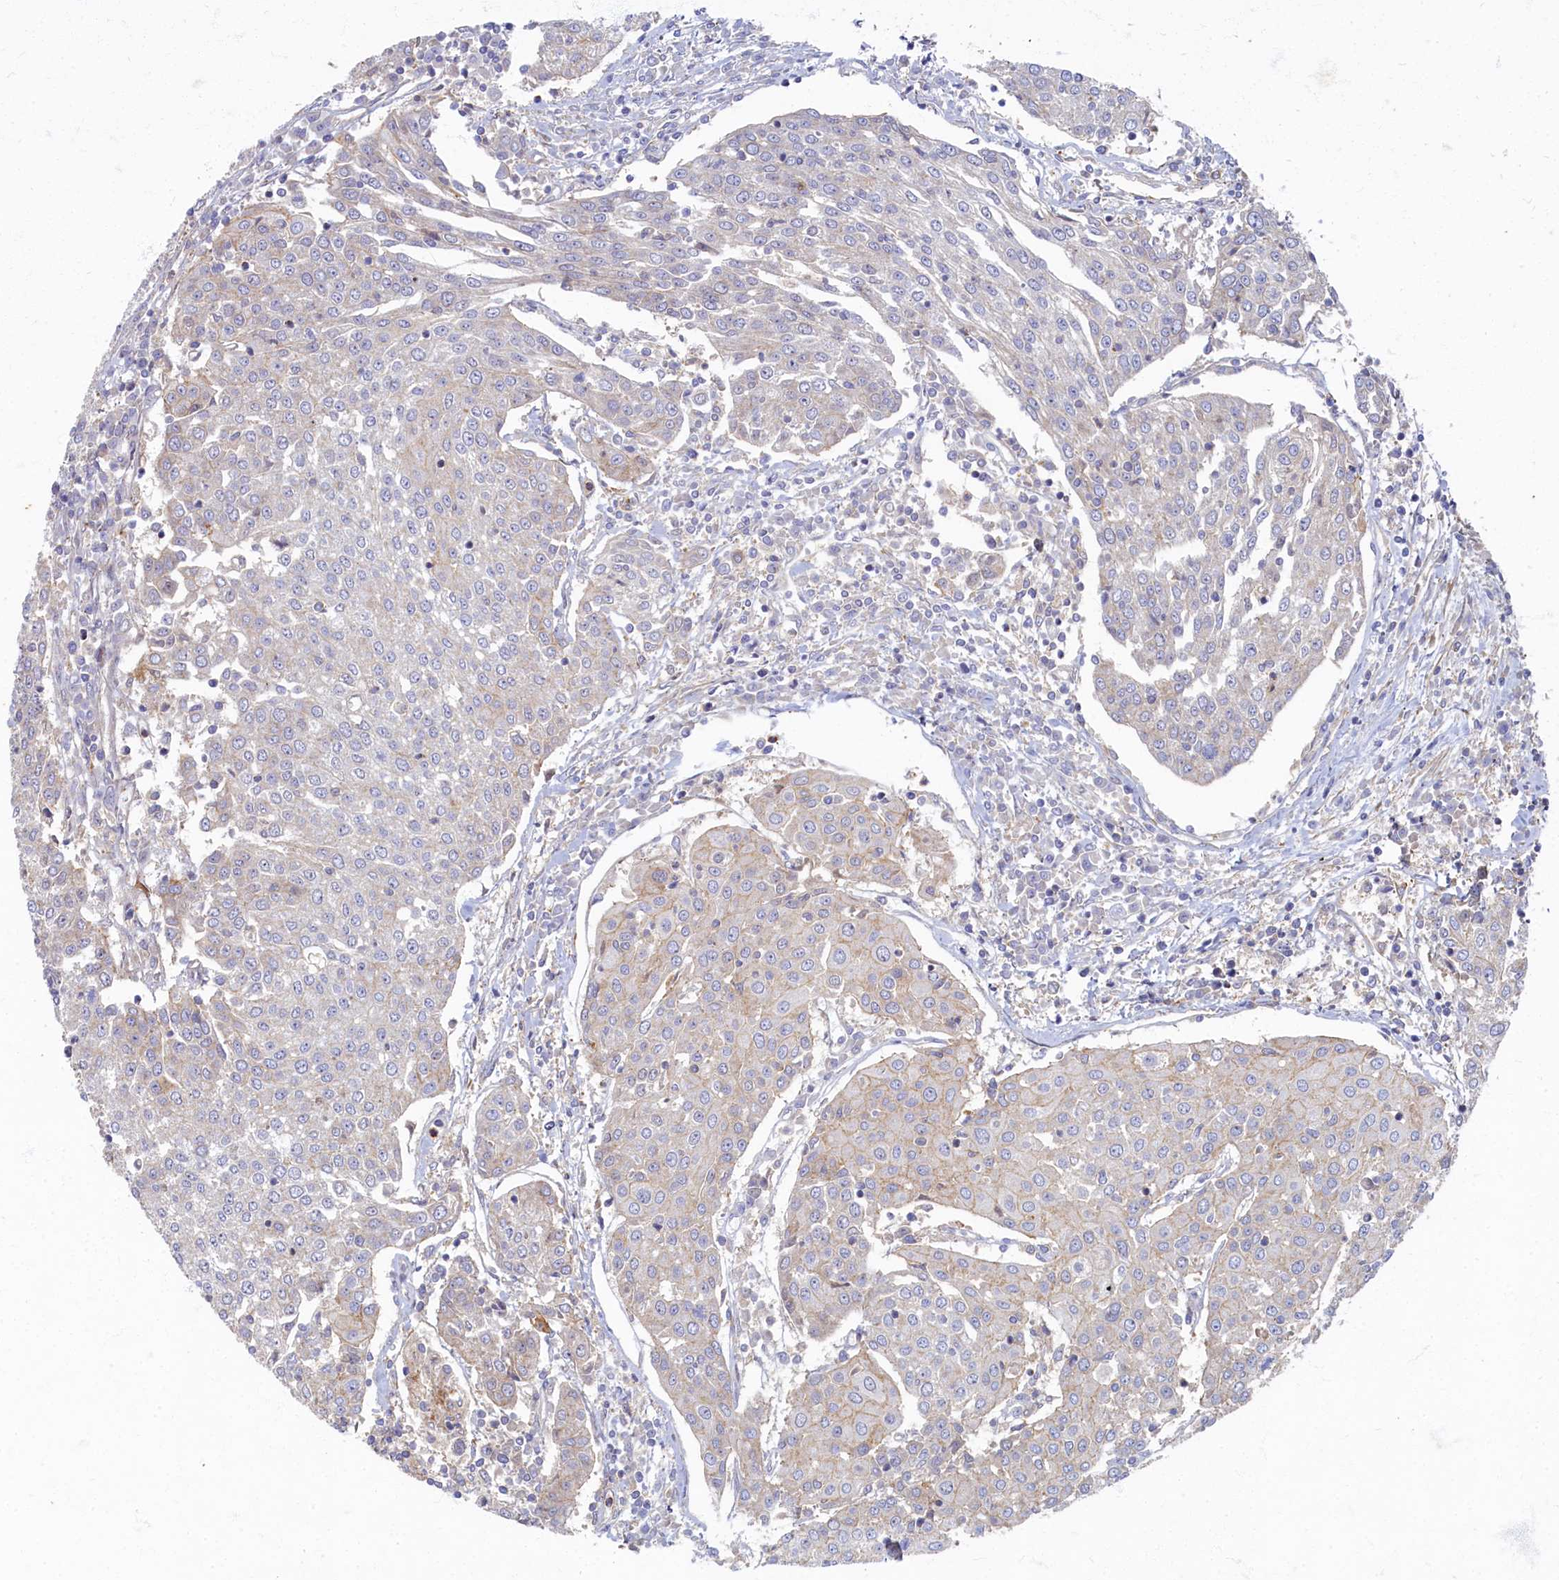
{"staining": {"intensity": "negative", "quantity": "none", "location": "none"}, "tissue": "urothelial cancer", "cell_type": "Tumor cells", "image_type": "cancer", "snomed": [{"axis": "morphology", "description": "Urothelial carcinoma, High grade"}, {"axis": "topography", "description": "Urinary bladder"}], "caption": "This is a histopathology image of immunohistochemistry staining of urothelial cancer, which shows no expression in tumor cells. The staining is performed using DAB brown chromogen with nuclei counter-stained in using hematoxylin.", "gene": "PSMG2", "patient": {"sex": "female", "age": 85}}